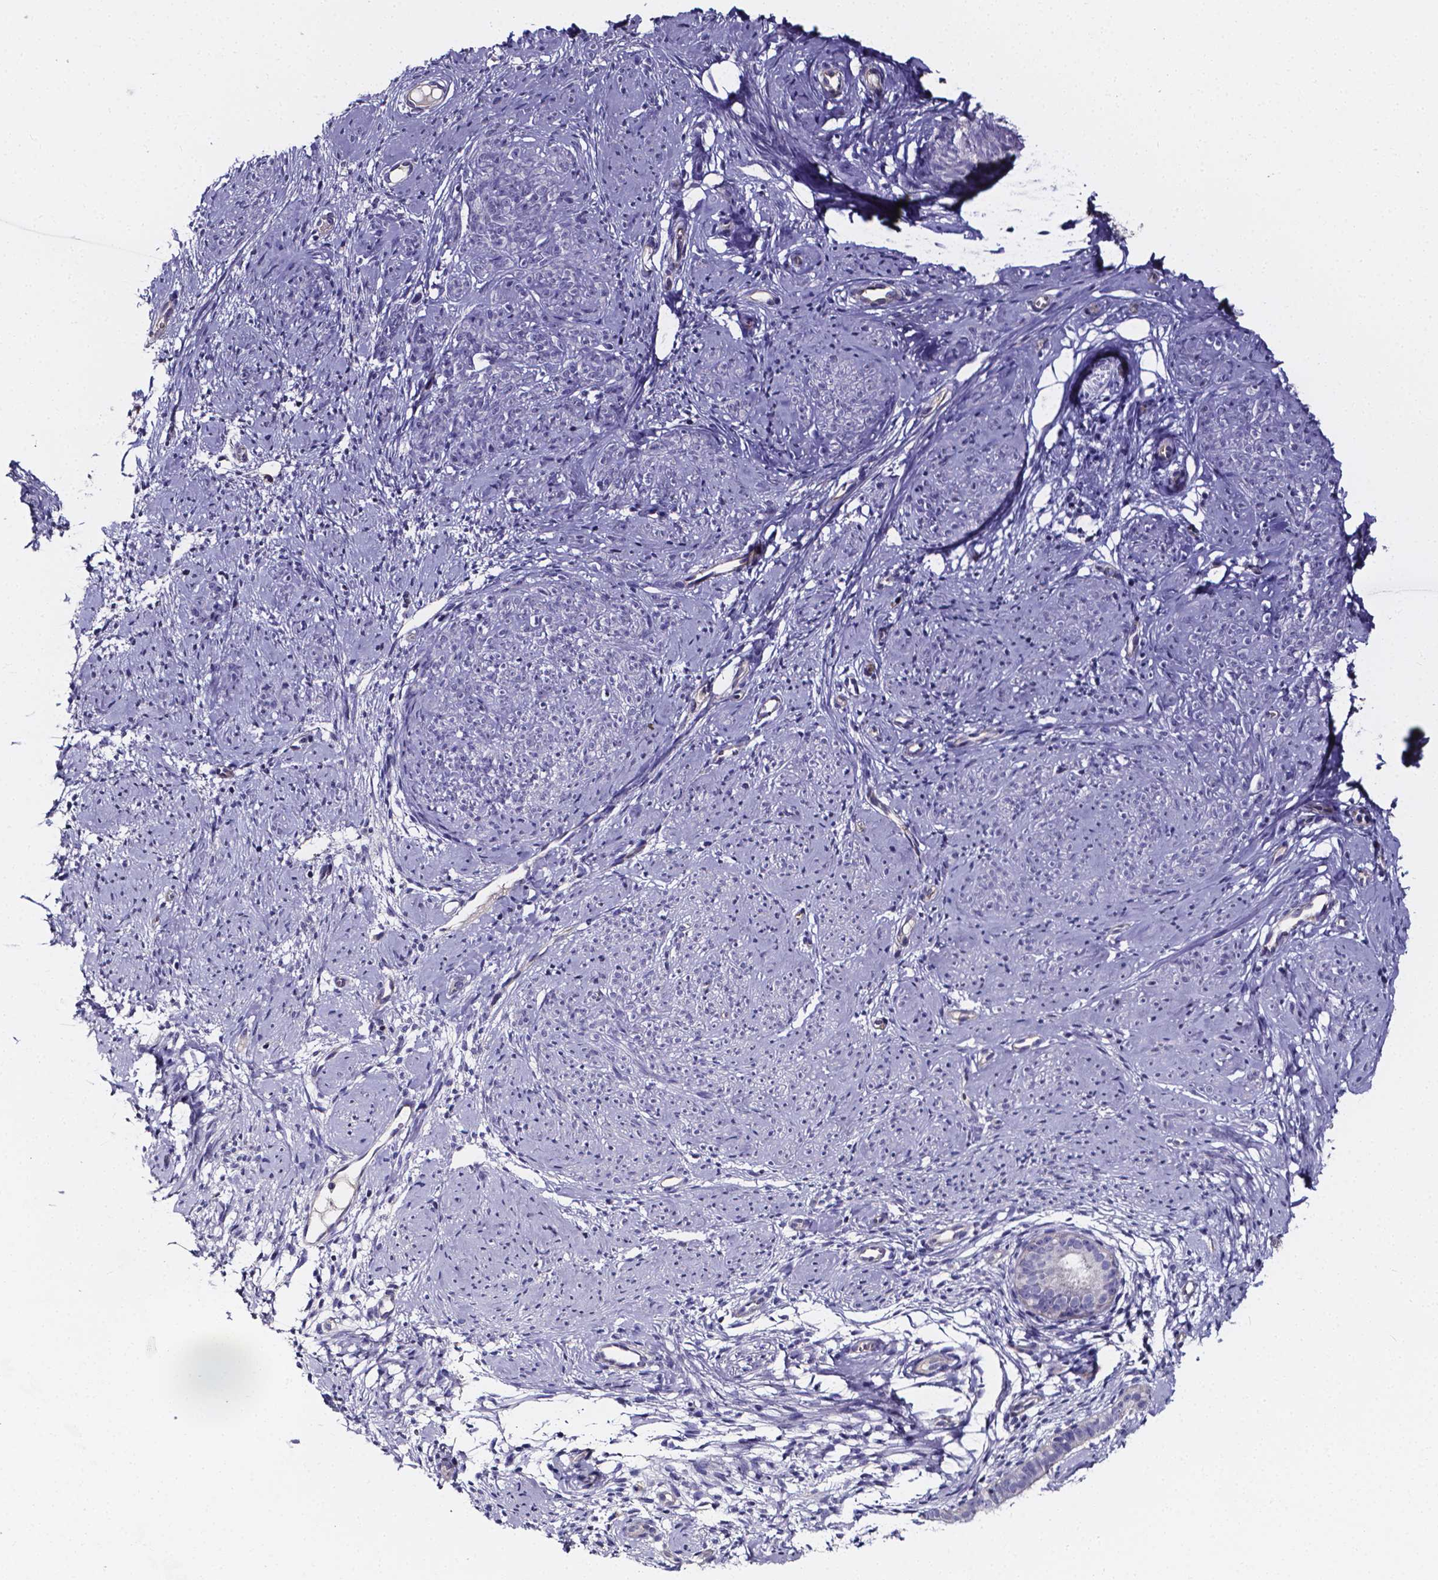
{"staining": {"intensity": "negative", "quantity": "none", "location": "none"}, "tissue": "smooth muscle", "cell_type": "Smooth muscle cells", "image_type": "normal", "snomed": [{"axis": "morphology", "description": "Normal tissue, NOS"}, {"axis": "topography", "description": "Smooth muscle"}], "caption": "Immunohistochemistry of normal smooth muscle displays no staining in smooth muscle cells.", "gene": "CACNG8", "patient": {"sex": "female", "age": 48}}